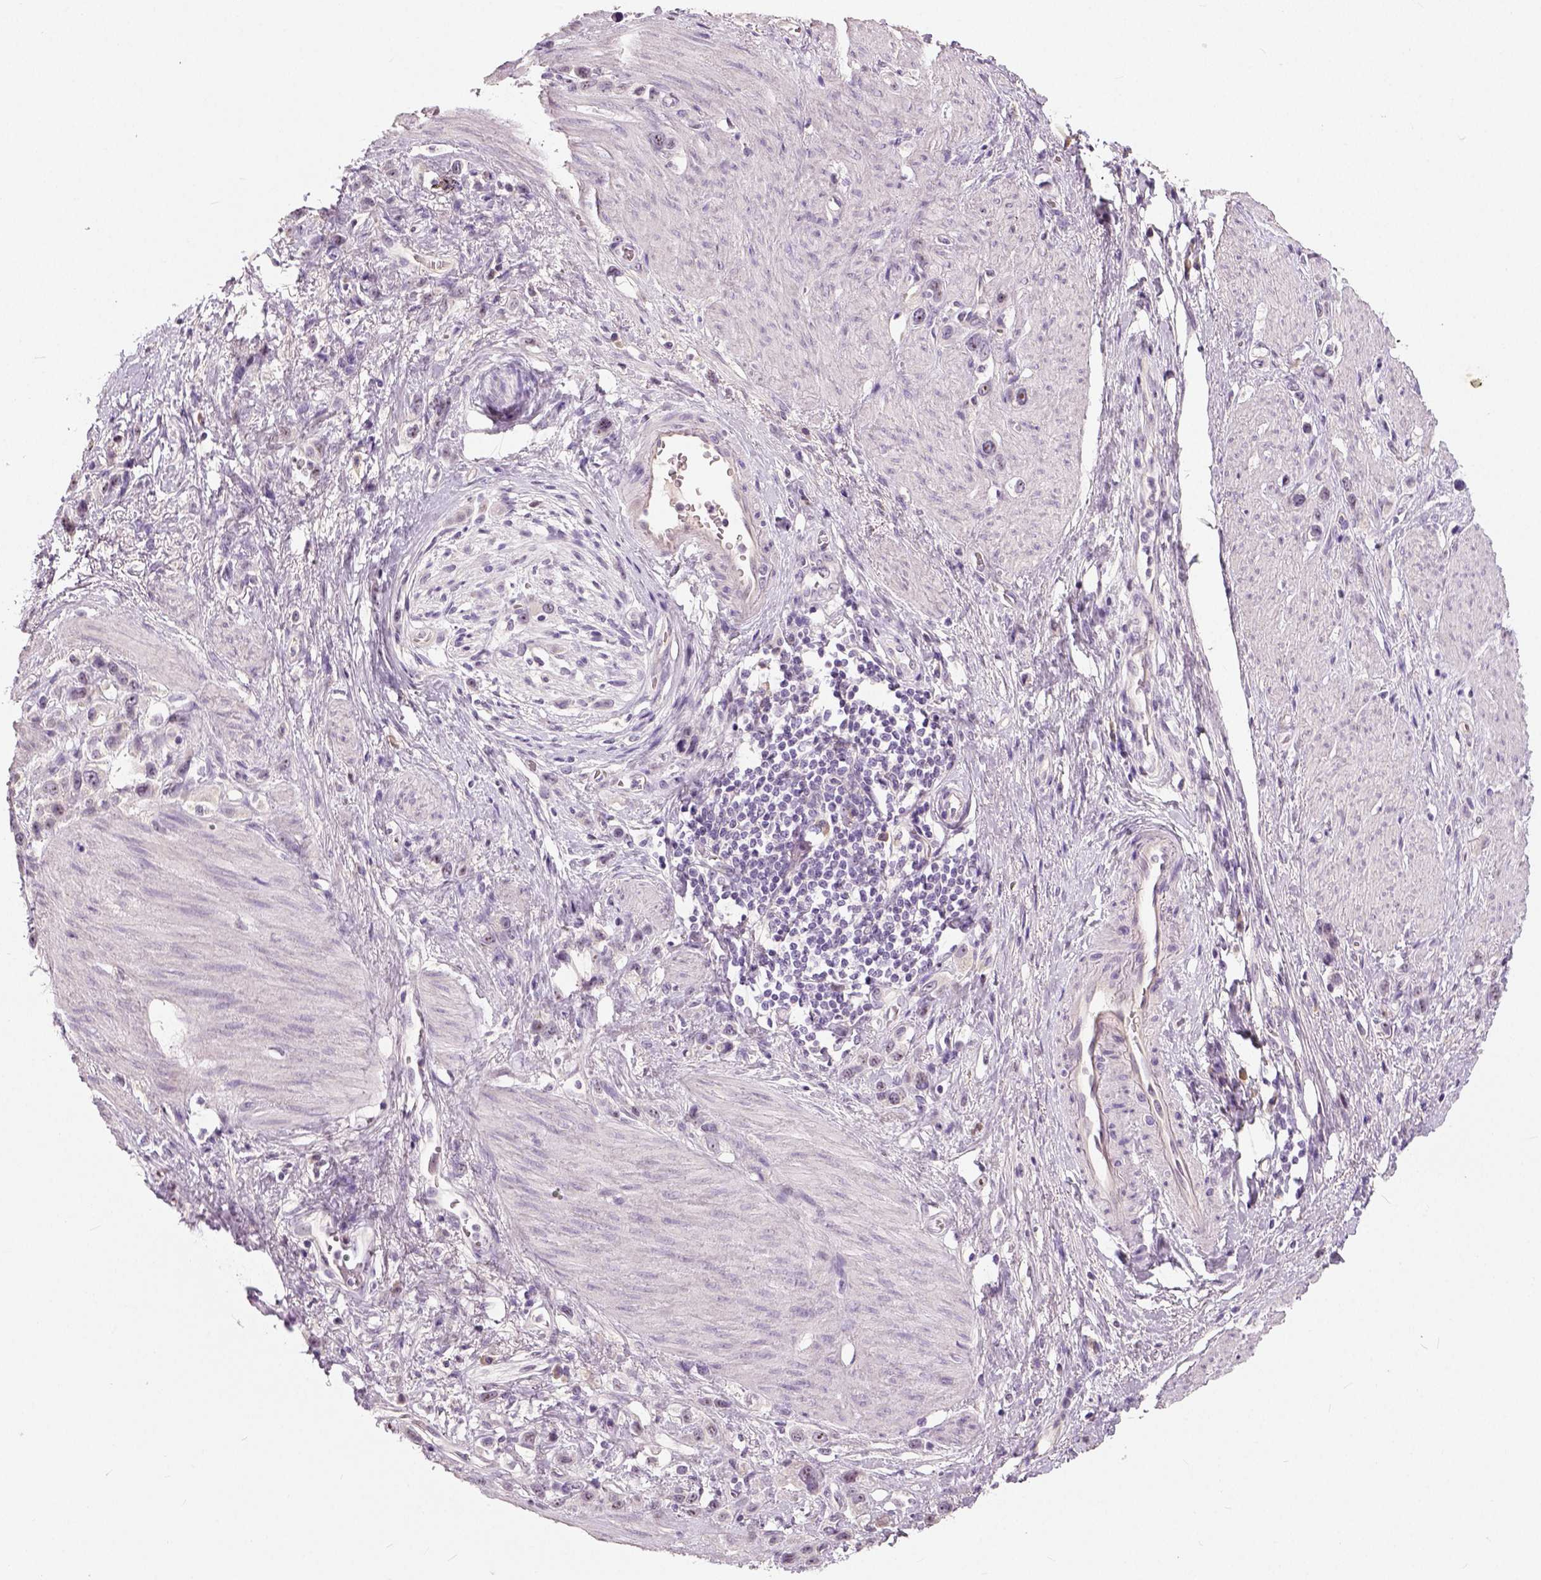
{"staining": {"intensity": "negative", "quantity": "none", "location": "none"}, "tissue": "stomach cancer", "cell_type": "Tumor cells", "image_type": "cancer", "snomed": [{"axis": "morphology", "description": "Adenocarcinoma, NOS"}, {"axis": "topography", "description": "Stomach"}], "caption": "High magnification brightfield microscopy of adenocarcinoma (stomach) stained with DAB (3,3'-diaminobenzidine) (brown) and counterstained with hematoxylin (blue): tumor cells show no significant expression. (DAB (3,3'-diaminobenzidine) immunohistochemistry with hematoxylin counter stain).", "gene": "NECAB1", "patient": {"sex": "female", "age": 65}}